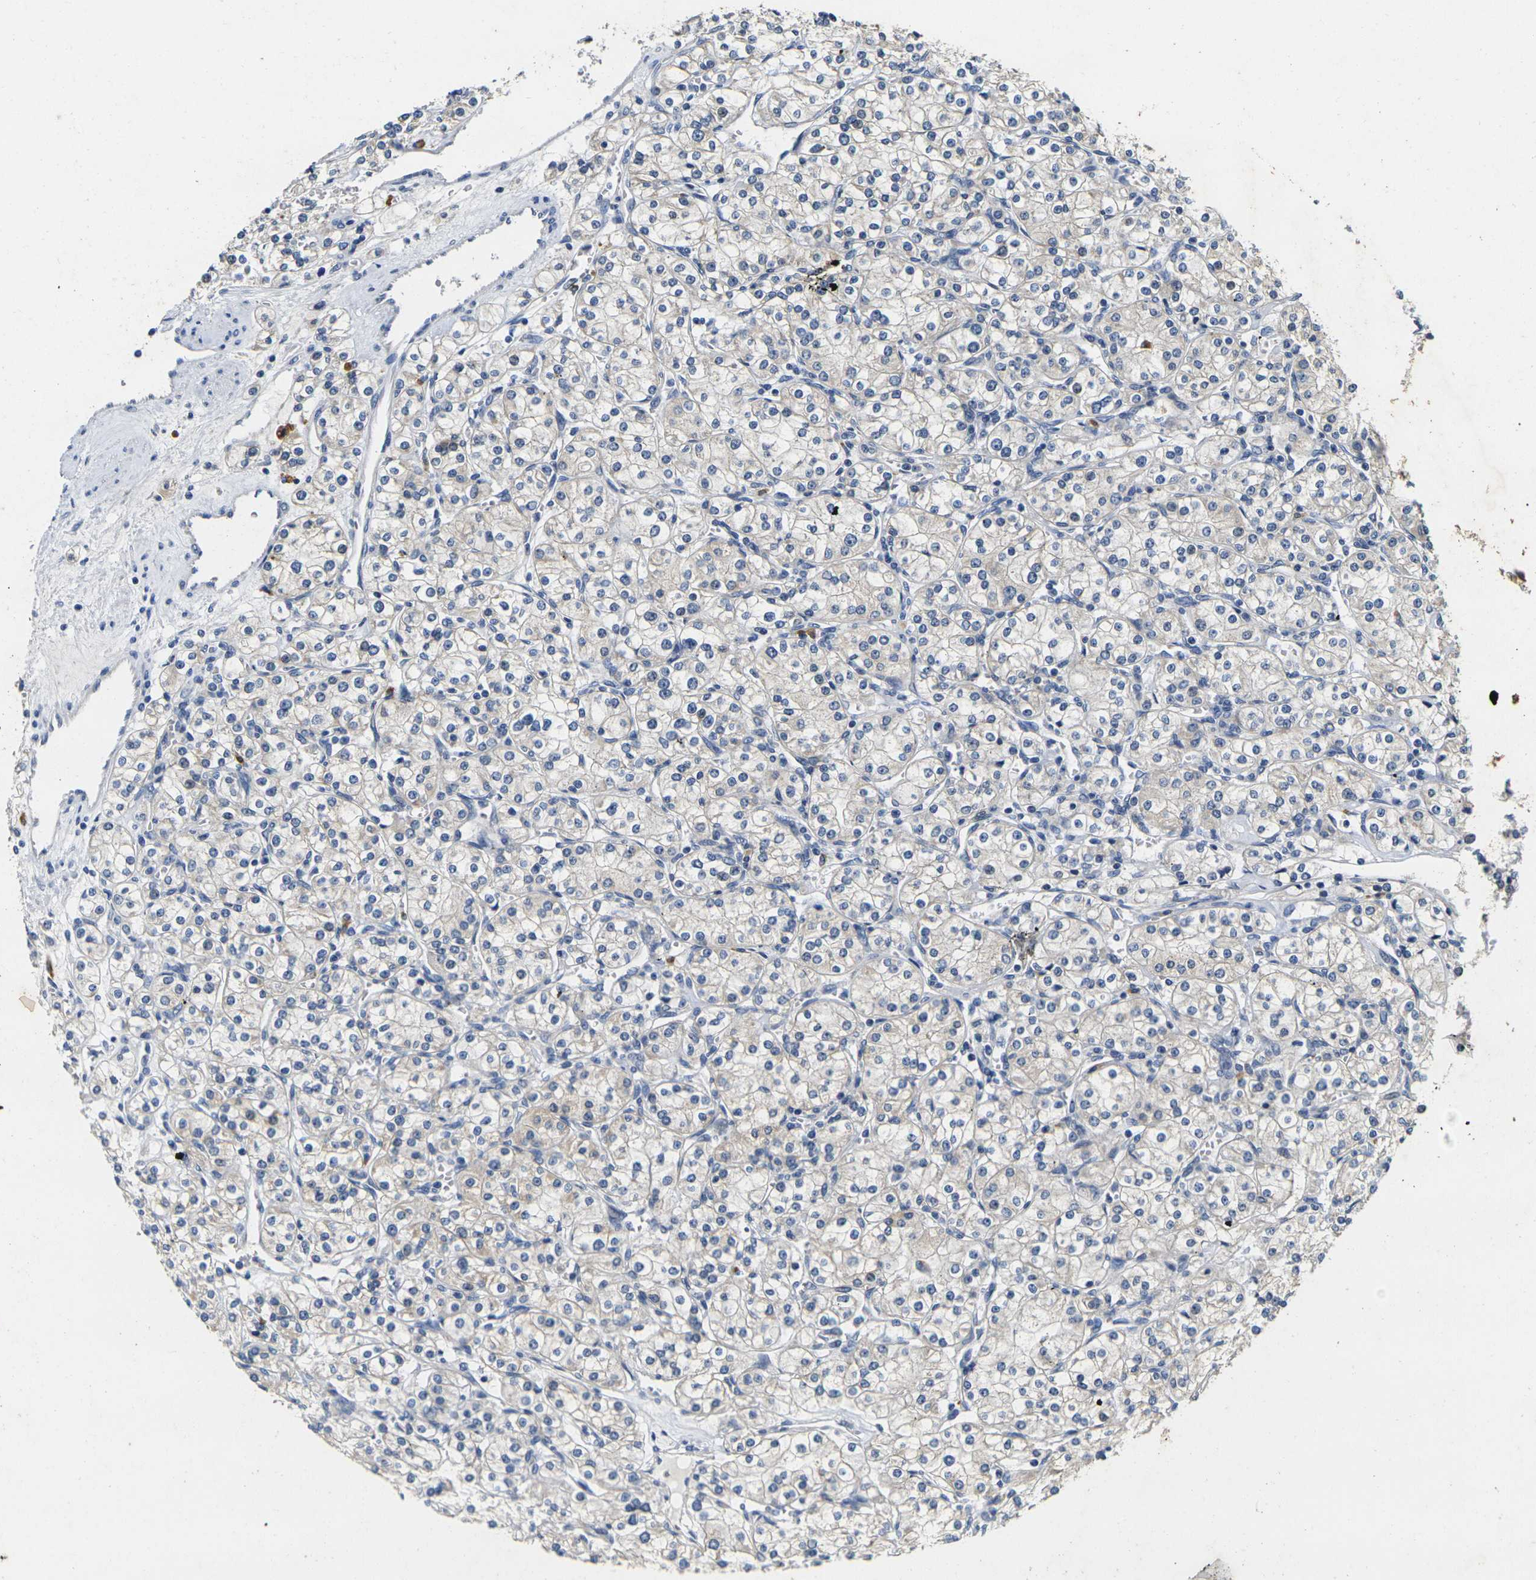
{"staining": {"intensity": "negative", "quantity": "none", "location": "none"}, "tissue": "renal cancer", "cell_type": "Tumor cells", "image_type": "cancer", "snomed": [{"axis": "morphology", "description": "Adenocarcinoma, NOS"}, {"axis": "topography", "description": "Kidney"}], "caption": "Immunohistochemical staining of renal cancer exhibits no significant positivity in tumor cells. (DAB immunohistochemistry (IHC), high magnification).", "gene": "NOCT", "patient": {"sex": "male", "age": 77}}